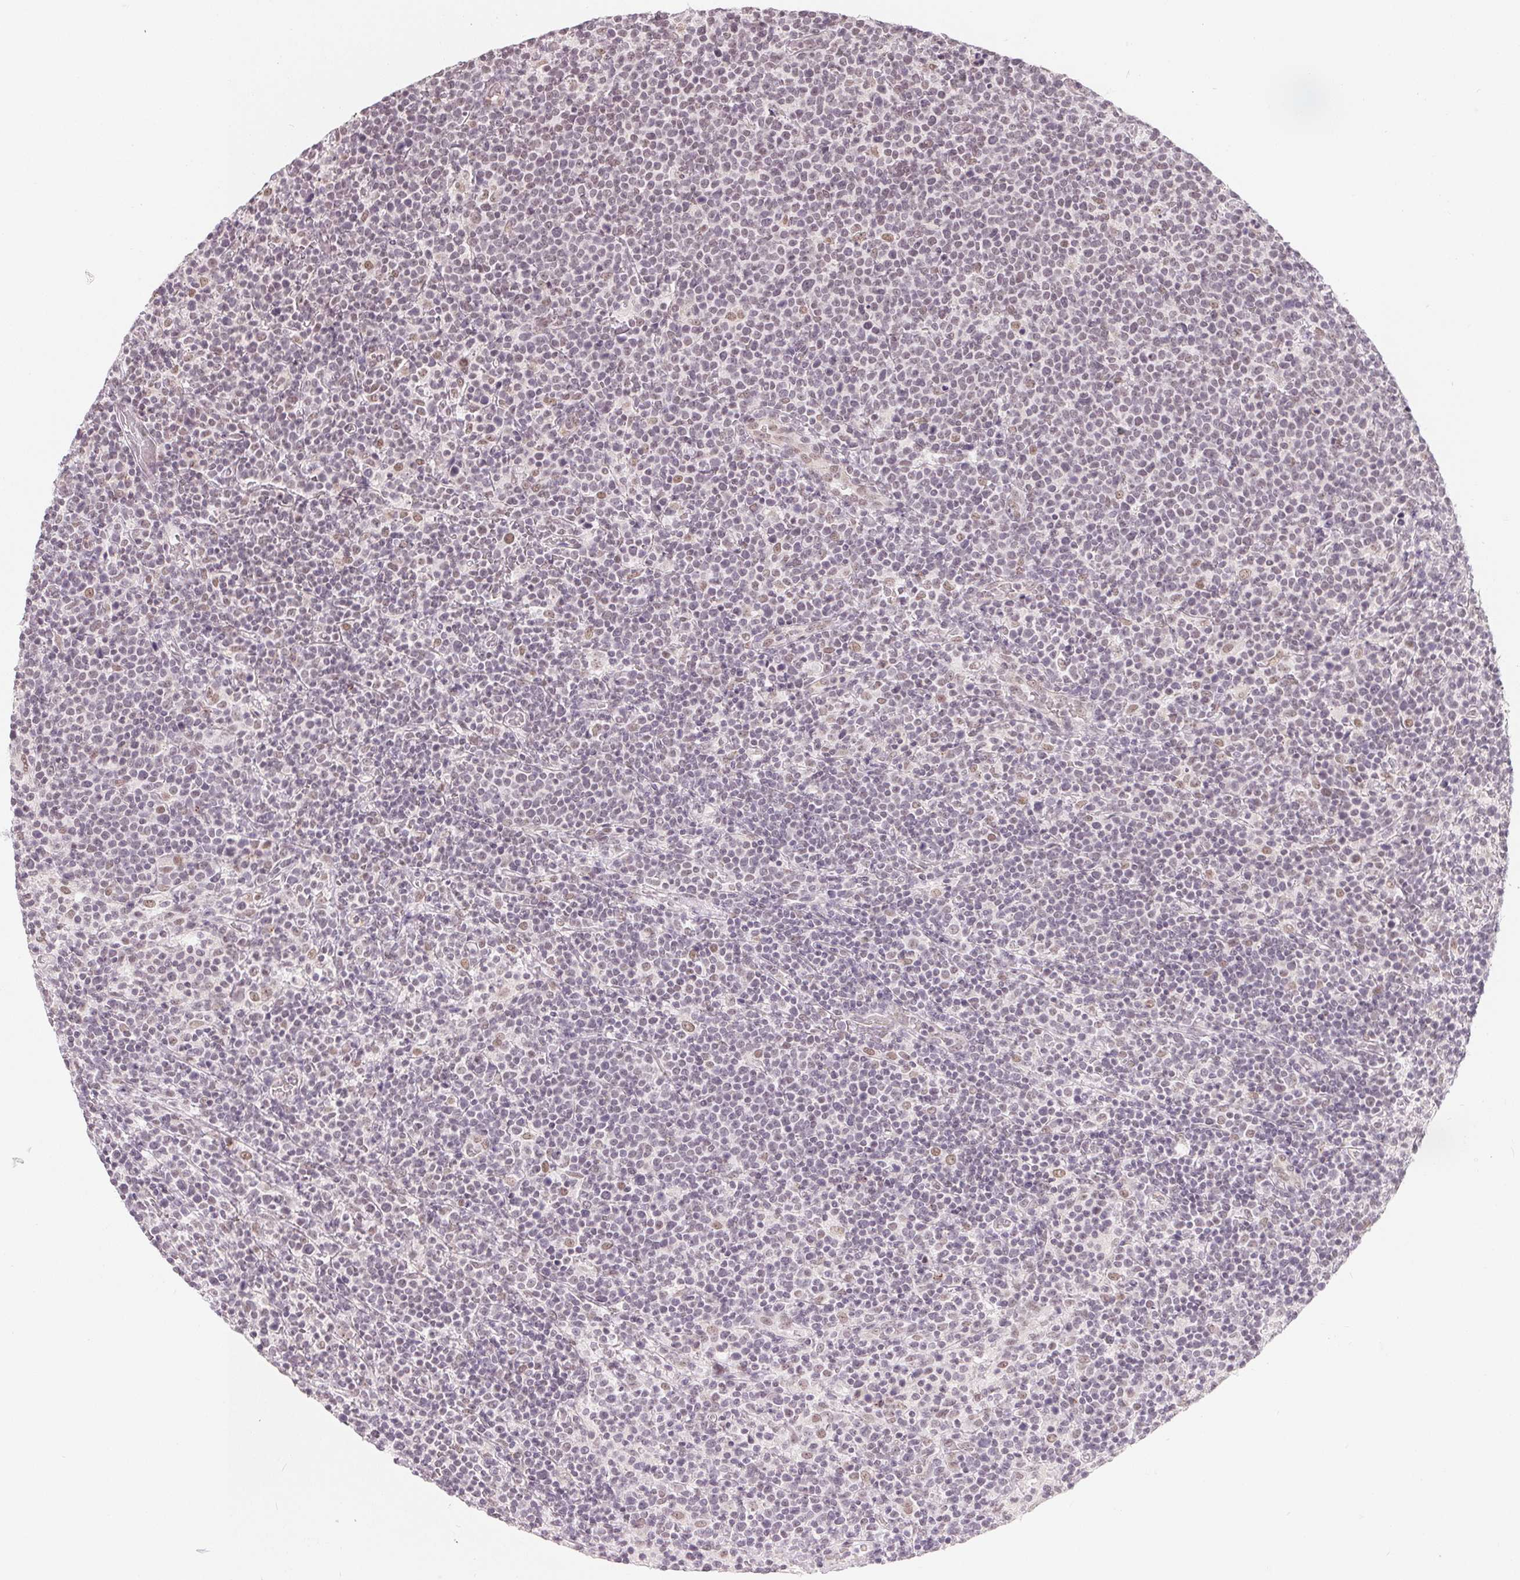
{"staining": {"intensity": "negative", "quantity": "none", "location": "none"}, "tissue": "lymphoma", "cell_type": "Tumor cells", "image_type": "cancer", "snomed": [{"axis": "morphology", "description": "Malignant lymphoma, non-Hodgkin's type, High grade"}, {"axis": "topography", "description": "Lymph node"}], "caption": "High power microscopy photomicrograph of an immunohistochemistry (IHC) photomicrograph of lymphoma, revealing no significant staining in tumor cells.", "gene": "NXF3", "patient": {"sex": "male", "age": 61}}